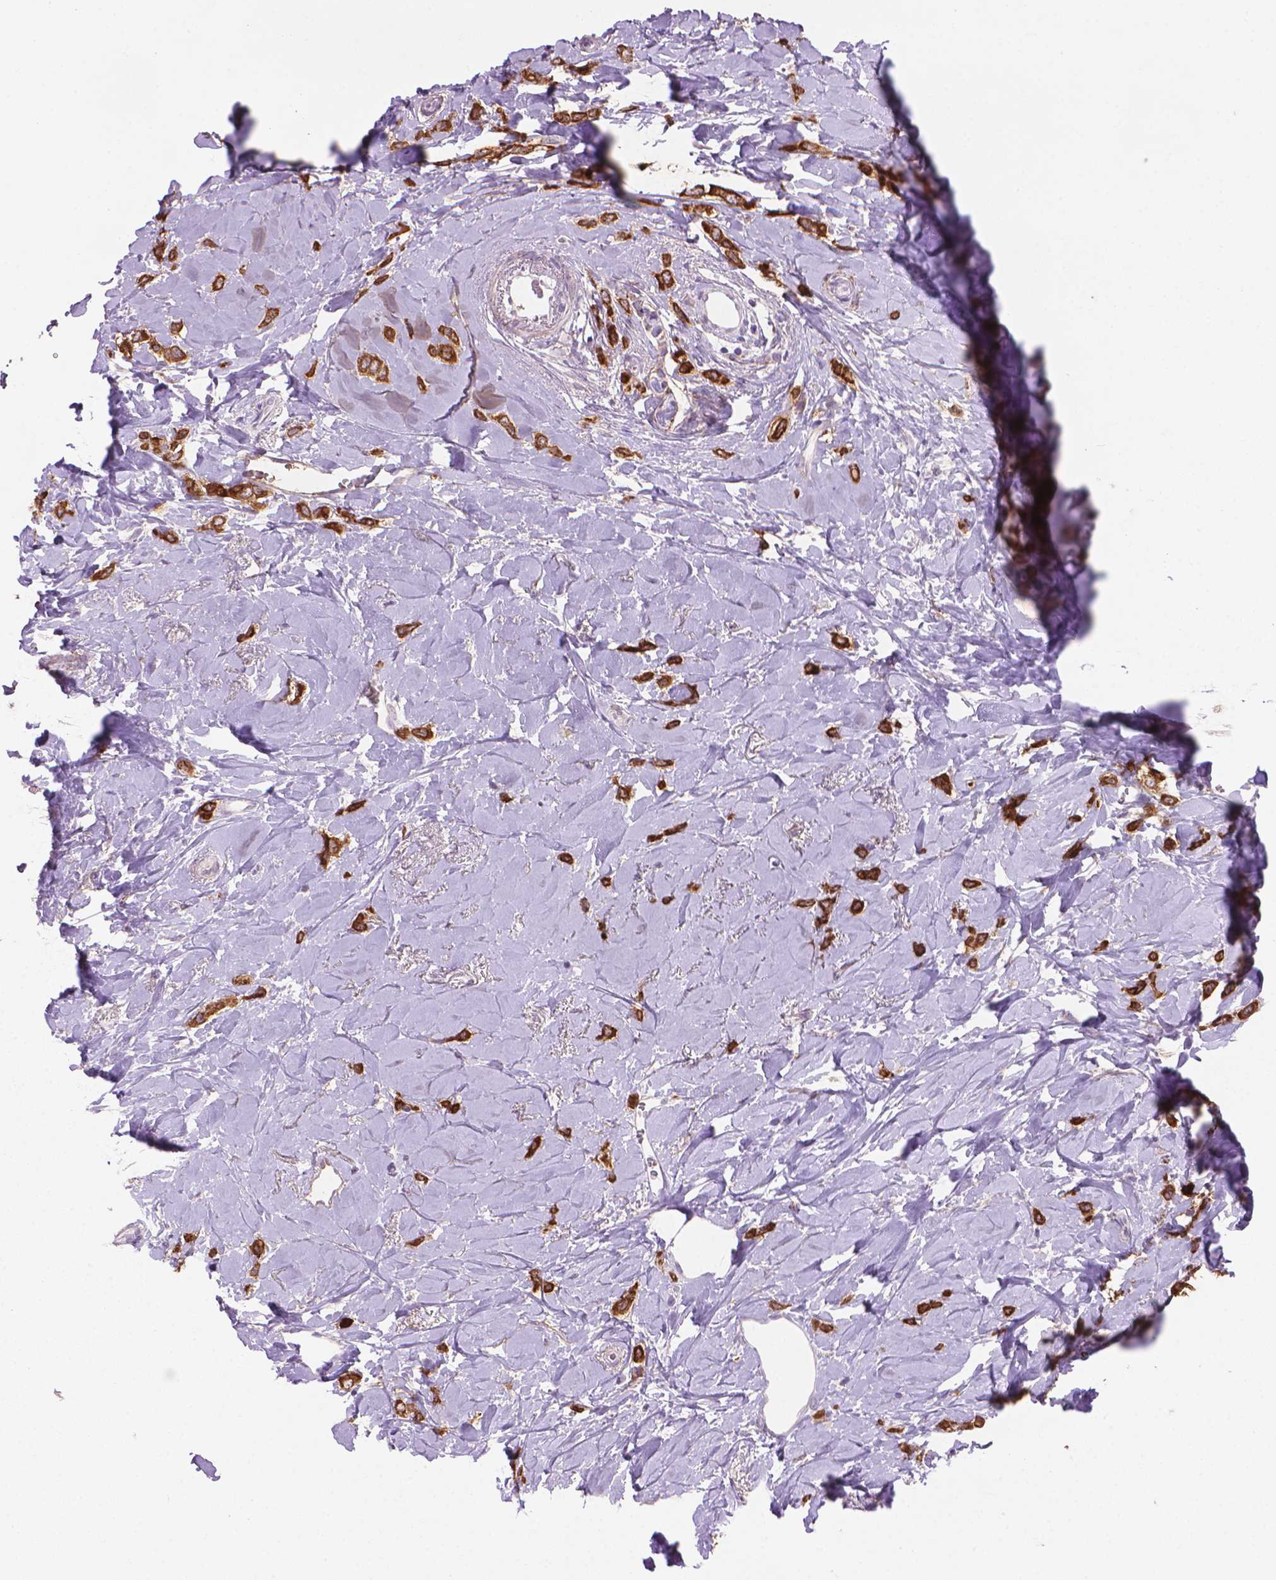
{"staining": {"intensity": "strong", "quantity": ">75%", "location": "cytoplasmic/membranous"}, "tissue": "breast cancer", "cell_type": "Tumor cells", "image_type": "cancer", "snomed": [{"axis": "morphology", "description": "Lobular carcinoma"}, {"axis": "topography", "description": "Breast"}], "caption": "Immunohistochemical staining of breast cancer (lobular carcinoma) displays strong cytoplasmic/membranous protein expression in approximately >75% of tumor cells. Using DAB (brown) and hematoxylin (blue) stains, captured at high magnification using brightfield microscopy.", "gene": "MUC1", "patient": {"sex": "female", "age": 66}}